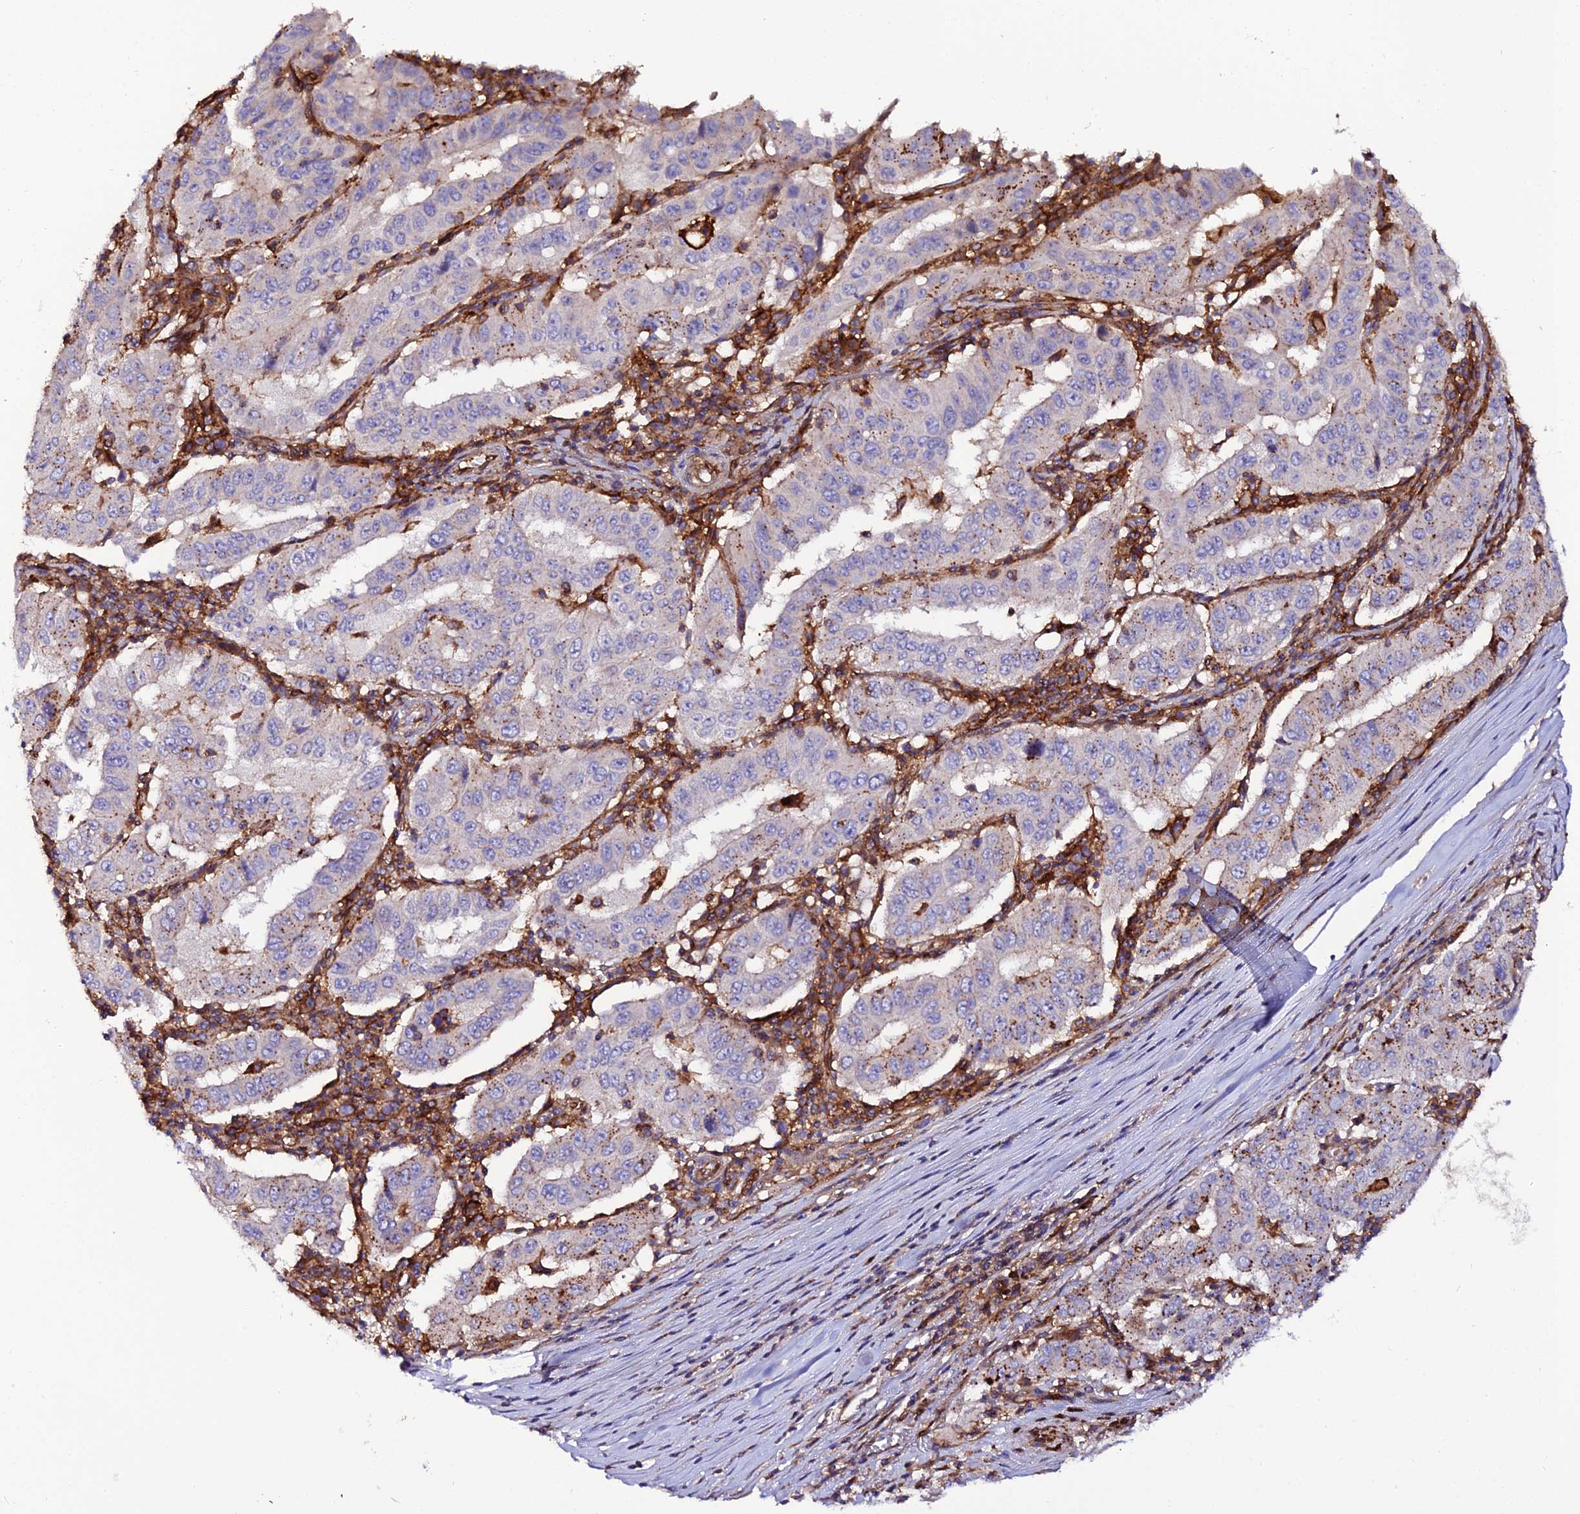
{"staining": {"intensity": "weak", "quantity": "<25%", "location": "cytoplasmic/membranous"}, "tissue": "pancreatic cancer", "cell_type": "Tumor cells", "image_type": "cancer", "snomed": [{"axis": "morphology", "description": "Adenocarcinoma, NOS"}, {"axis": "topography", "description": "Pancreas"}], "caption": "A photomicrograph of adenocarcinoma (pancreatic) stained for a protein demonstrates no brown staining in tumor cells.", "gene": "TRPV2", "patient": {"sex": "male", "age": 63}}